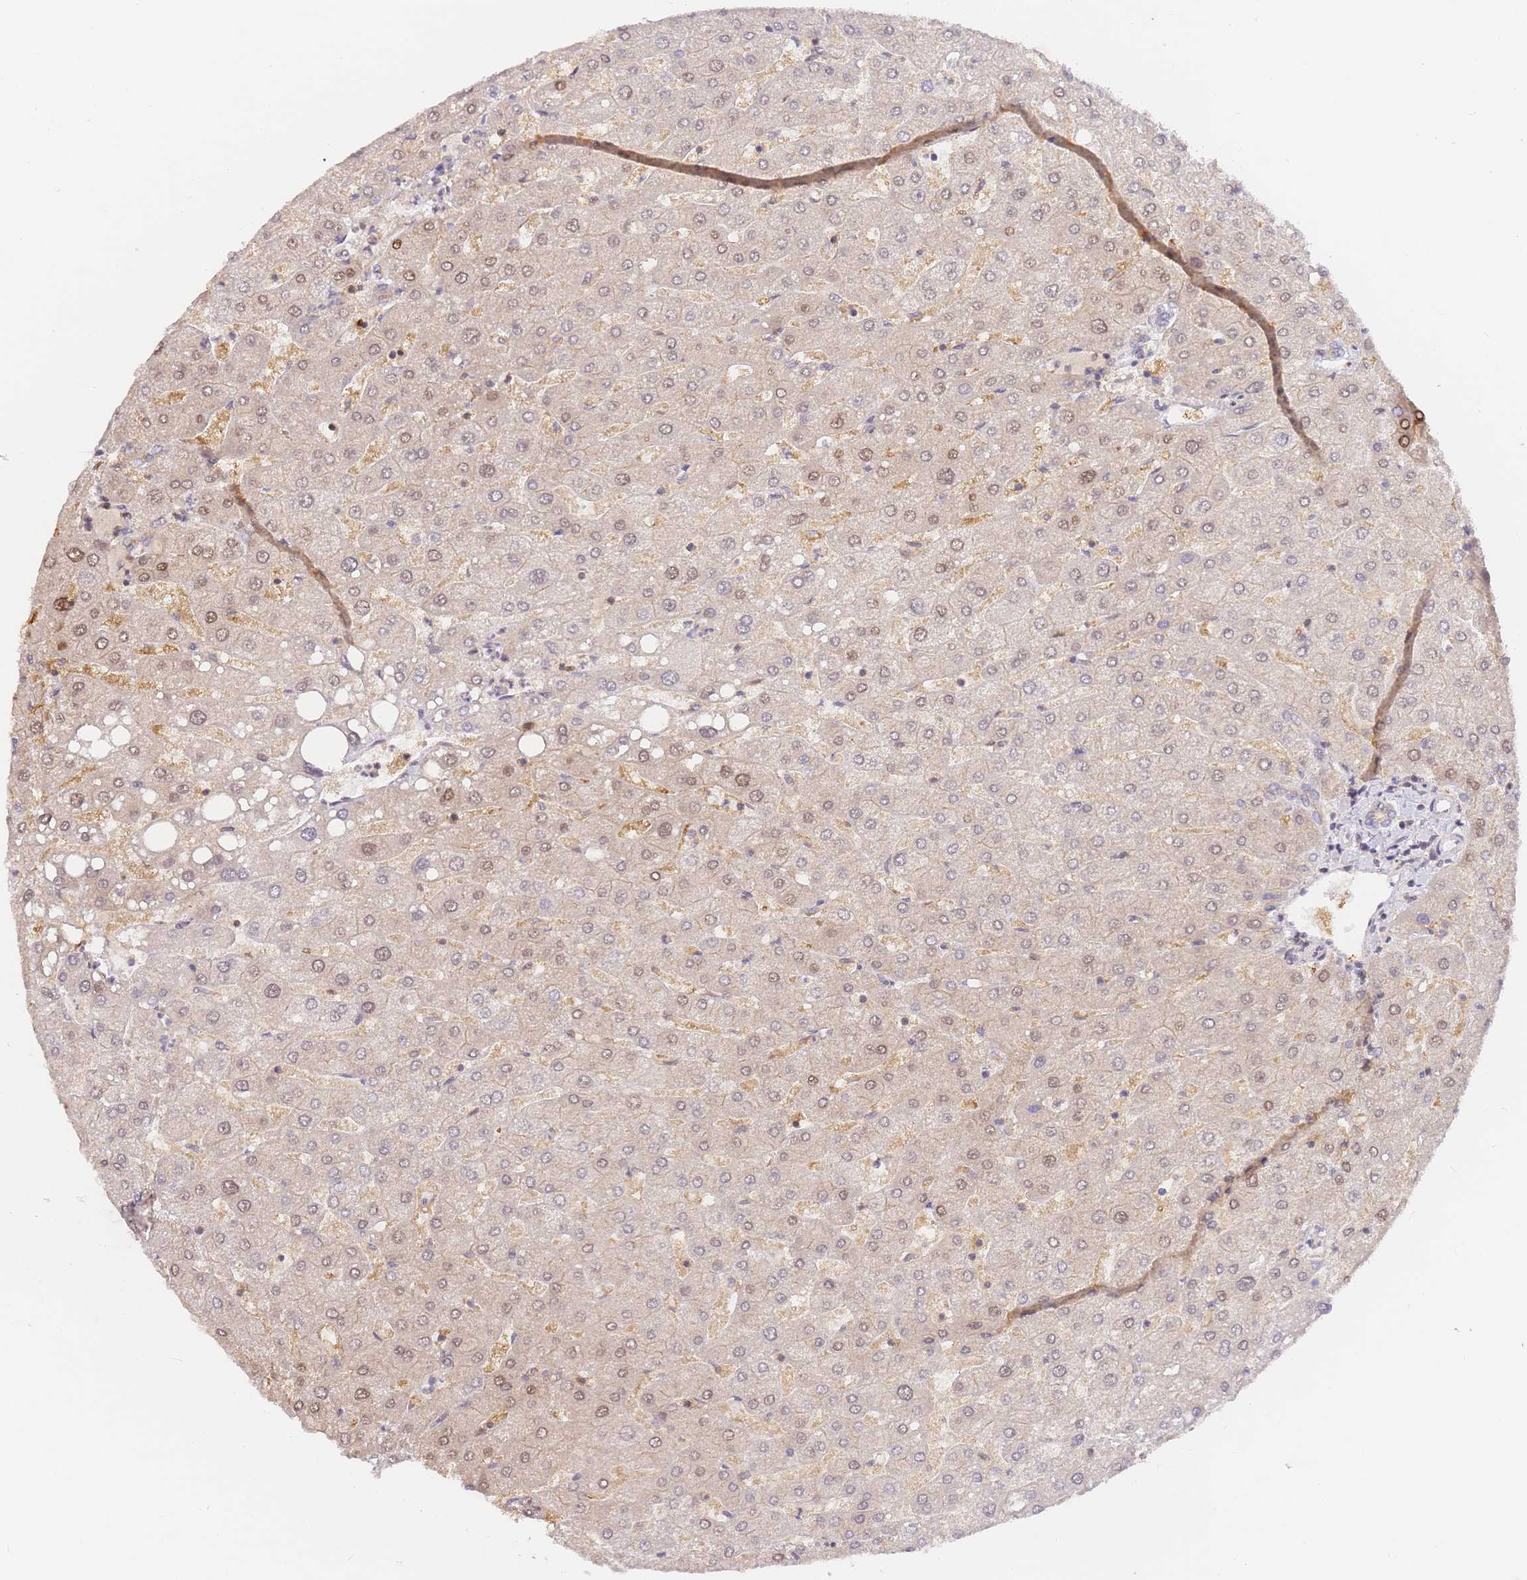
{"staining": {"intensity": "weak", "quantity": "25%-75%", "location": "cytoplasmic/membranous"}, "tissue": "liver", "cell_type": "Cholangiocytes", "image_type": "normal", "snomed": [{"axis": "morphology", "description": "Normal tissue, NOS"}, {"axis": "topography", "description": "Liver"}], "caption": "Benign liver reveals weak cytoplasmic/membranous expression in about 25%-75% of cholangiocytes (DAB (3,3'-diaminobenzidine) = brown stain, brightfield microscopy at high magnification)..", "gene": "ZNF577", "patient": {"sex": "male", "age": 67}}